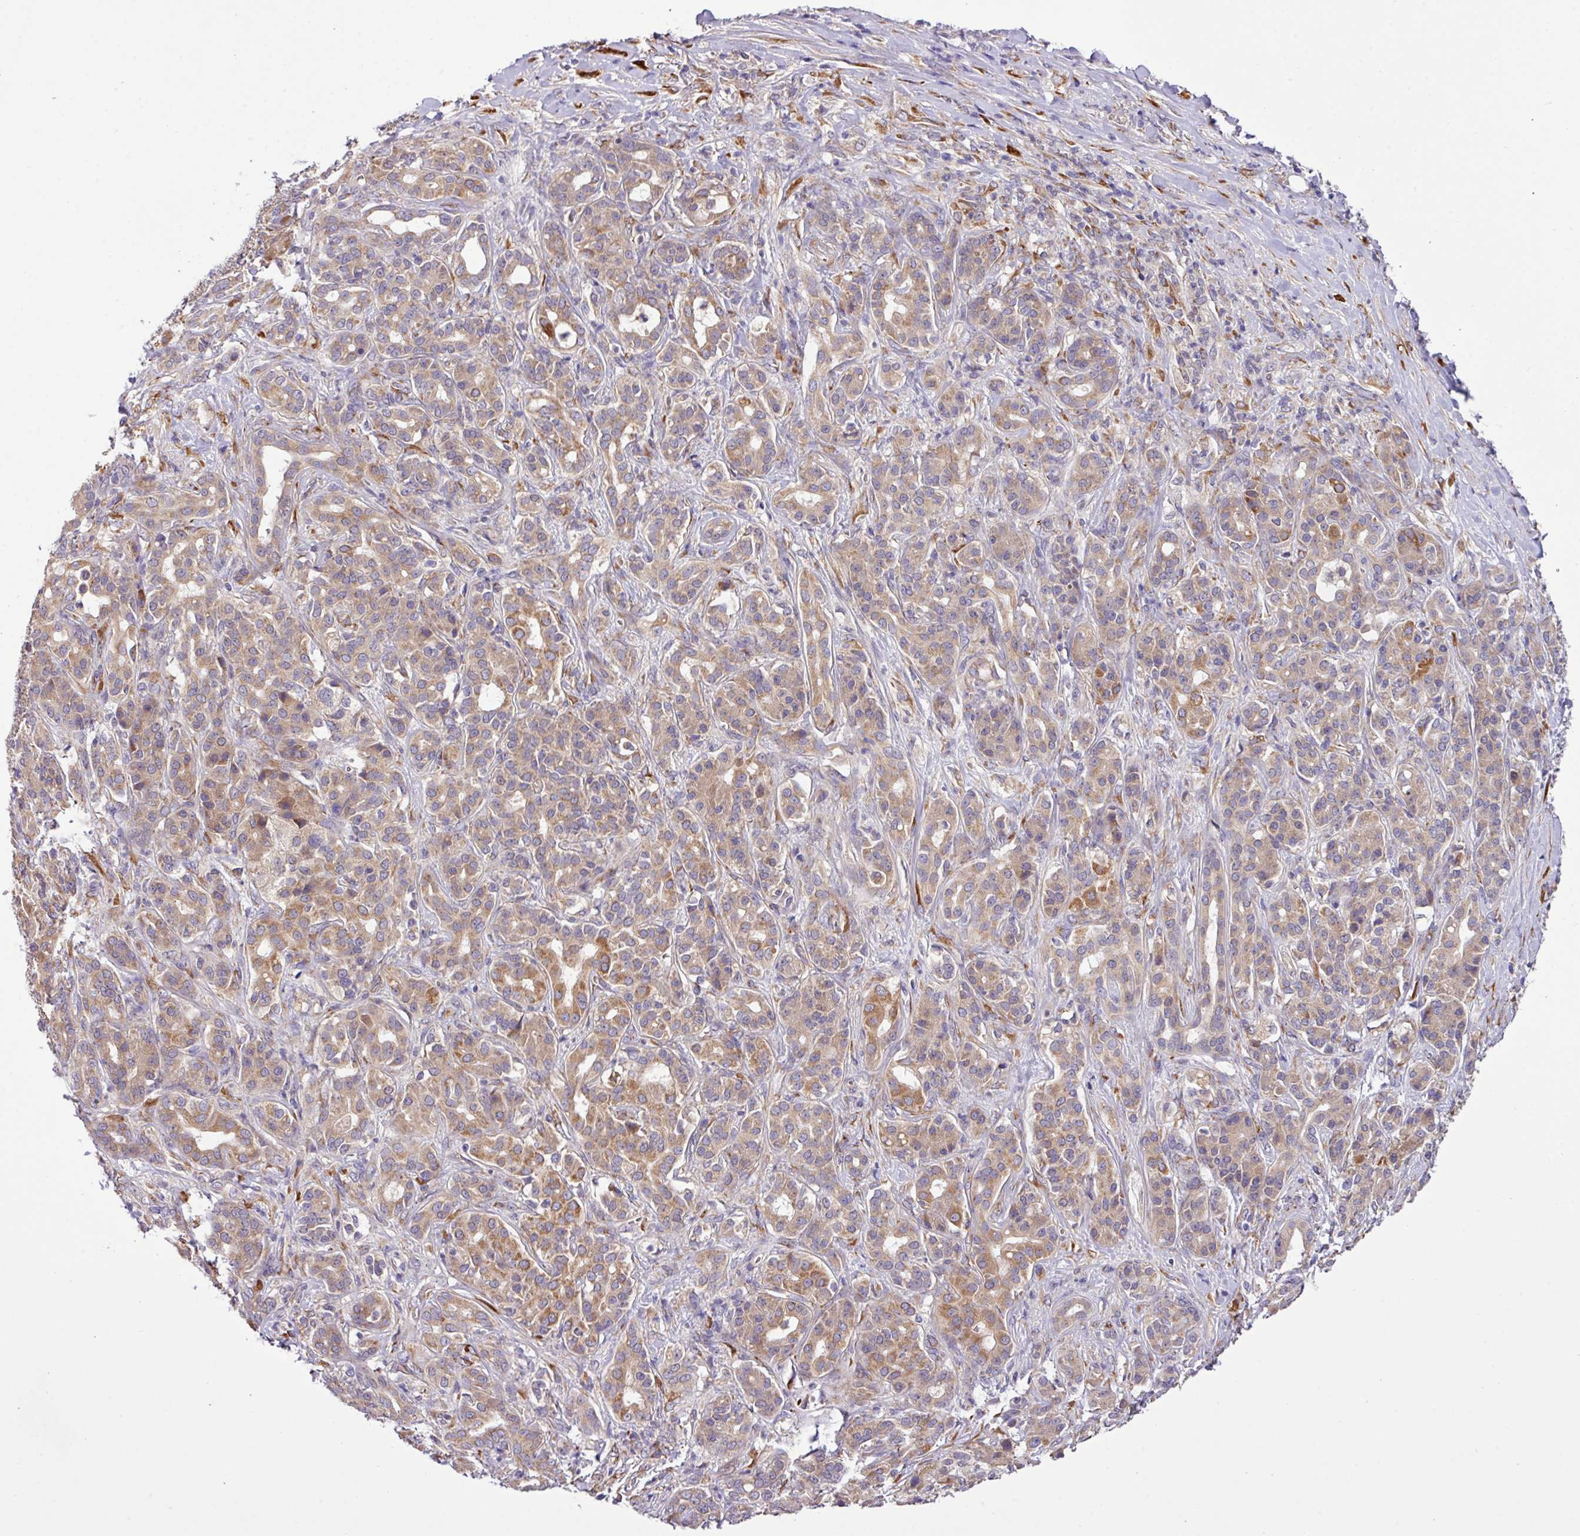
{"staining": {"intensity": "moderate", "quantity": ">75%", "location": "cytoplasmic/membranous"}, "tissue": "pancreatic cancer", "cell_type": "Tumor cells", "image_type": "cancer", "snomed": [{"axis": "morphology", "description": "Adenocarcinoma, NOS"}, {"axis": "topography", "description": "Pancreas"}], "caption": "Immunohistochemistry (IHC) histopathology image of pancreatic cancer stained for a protein (brown), which reveals medium levels of moderate cytoplasmic/membranous positivity in approximately >75% of tumor cells.", "gene": "TM2D2", "patient": {"sex": "male", "age": 57}}